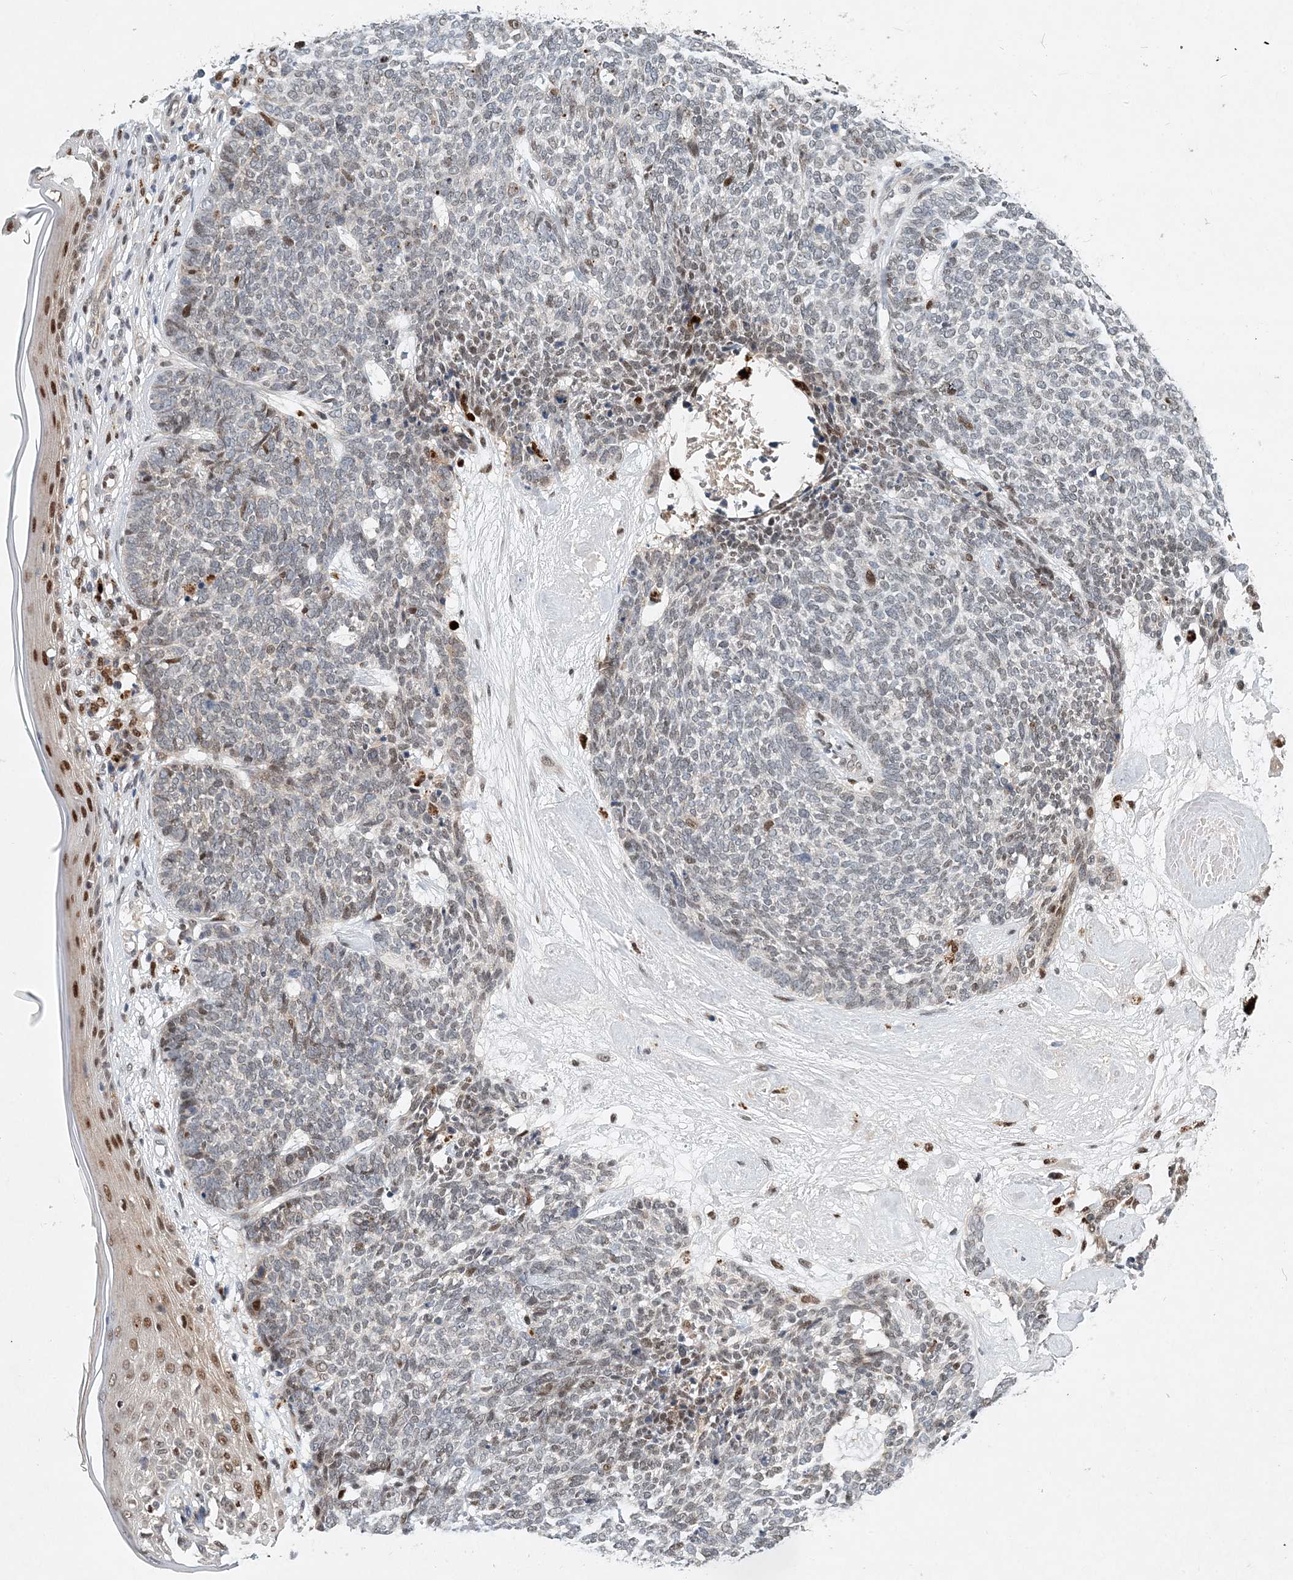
{"staining": {"intensity": "negative", "quantity": "none", "location": "none"}, "tissue": "skin cancer", "cell_type": "Tumor cells", "image_type": "cancer", "snomed": [{"axis": "morphology", "description": "Basal cell carcinoma"}, {"axis": "topography", "description": "Skin"}], "caption": "Histopathology image shows no protein staining in tumor cells of skin basal cell carcinoma tissue. The staining is performed using DAB (3,3'-diaminobenzidine) brown chromogen with nuclei counter-stained in using hematoxylin.", "gene": "KPNA4", "patient": {"sex": "female", "age": 84}}